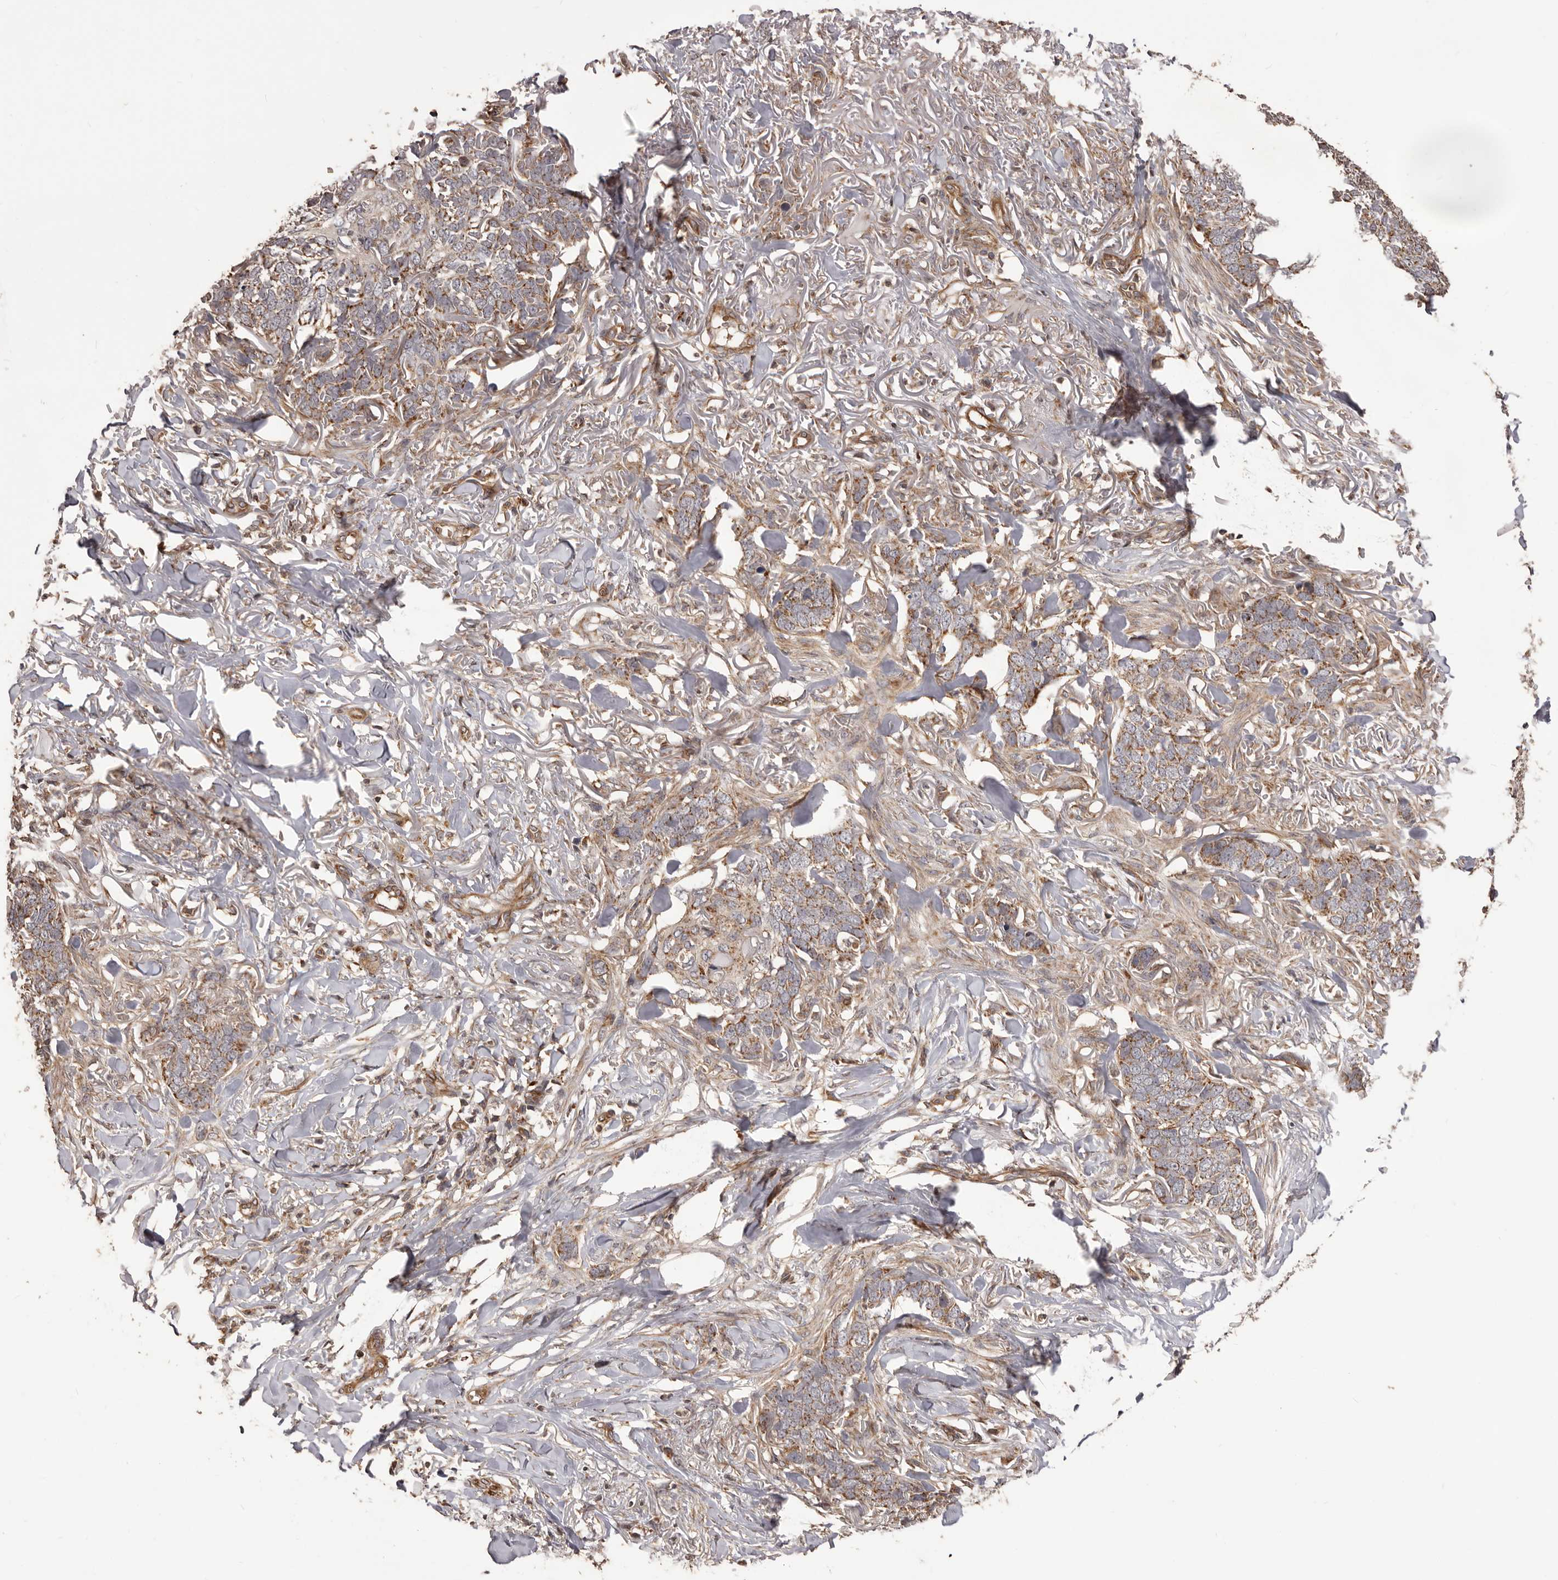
{"staining": {"intensity": "moderate", "quantity": ">75%", "location": "cytoplasmic/membranous"}, "tissue": "skin cancer", "cell_type": "Tumor cells", "image_type": "cancer", "snomed": [{"axis": "morphology", "description": "Normal tissue, NOS"}, {"axis": "morphology", "description": "Basal cell carcinoma"}, {"axis": "topography", "description": "Skin"}], "caption": "Brown immunohistochemical staining in skin basal cell carcinoma reveals moderate cytoplasmic/membranous staining in about >75% of tumor cells. (Stains: DAB in brown, nuclei in blue, Microscopy: brightfield microscopy at high magnification).", "gene": "QRSL1", "patient": {"sex": "male", "age": 77}}